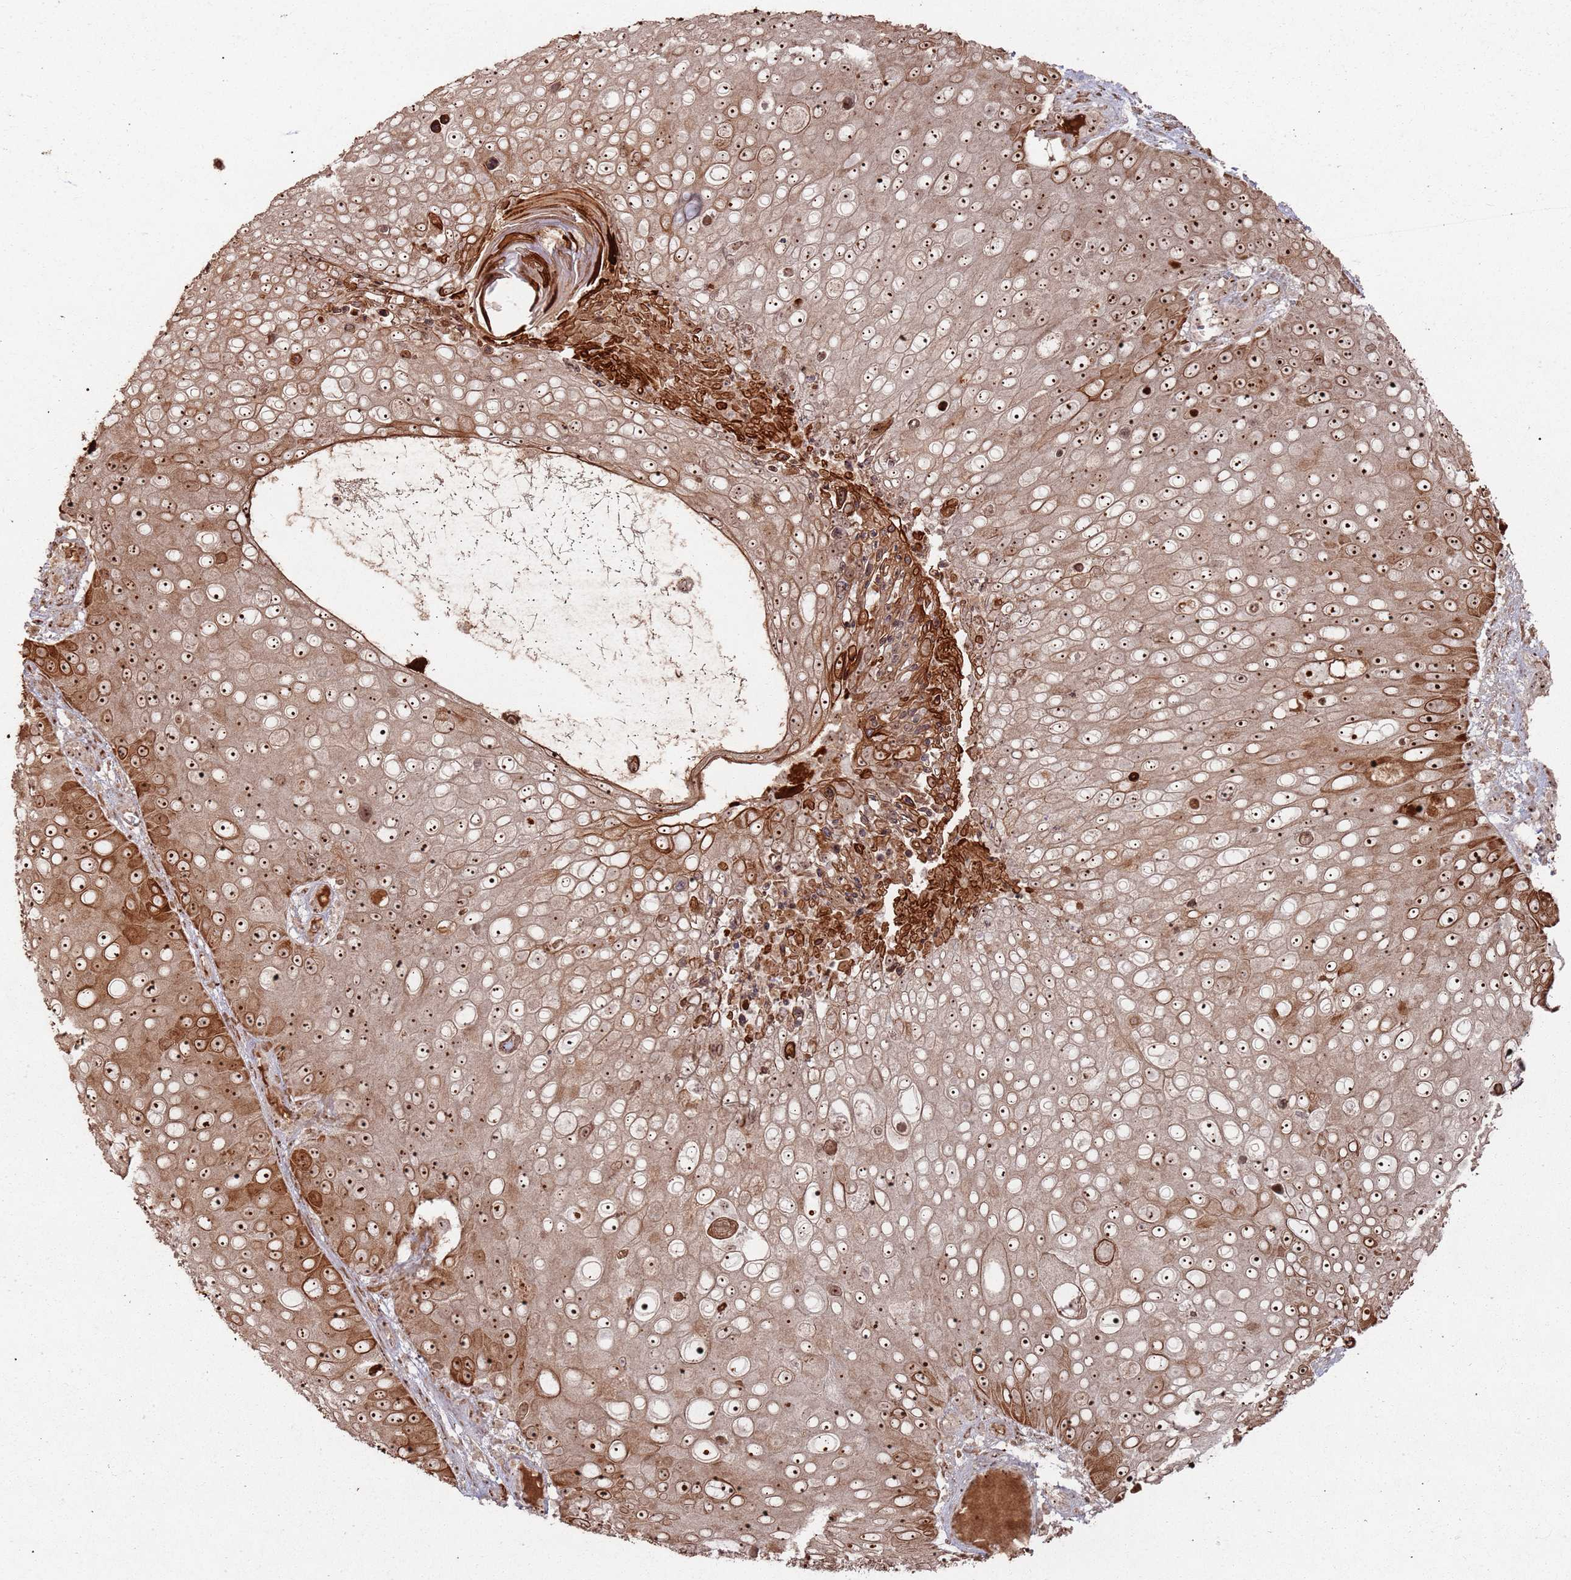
{"staining": {"intensity": "strong", "quantity": ">75%", "location": "cytoplasmic/membranous,nuclear"}, "tissue": "skin cancer", "cell_type": "Tumor cells", "image_type": "cancer", "snomed": [{"axis": "morphology", "description": "Squamous cell carcinoma, NOS"}, {"axis": "topography", "description": "Skin"}], "caption": "Protein staining displays strong cytoplasmic/membranous and nuclear expression in approximately >75% of tumor cells in skin cancer. (DAB (3,3'-diaminobenzidine) = brown stain, brightfield microscopy at high magnification).", "gene": "UTP11", "patient": {"sex": "male", "age": 71}}